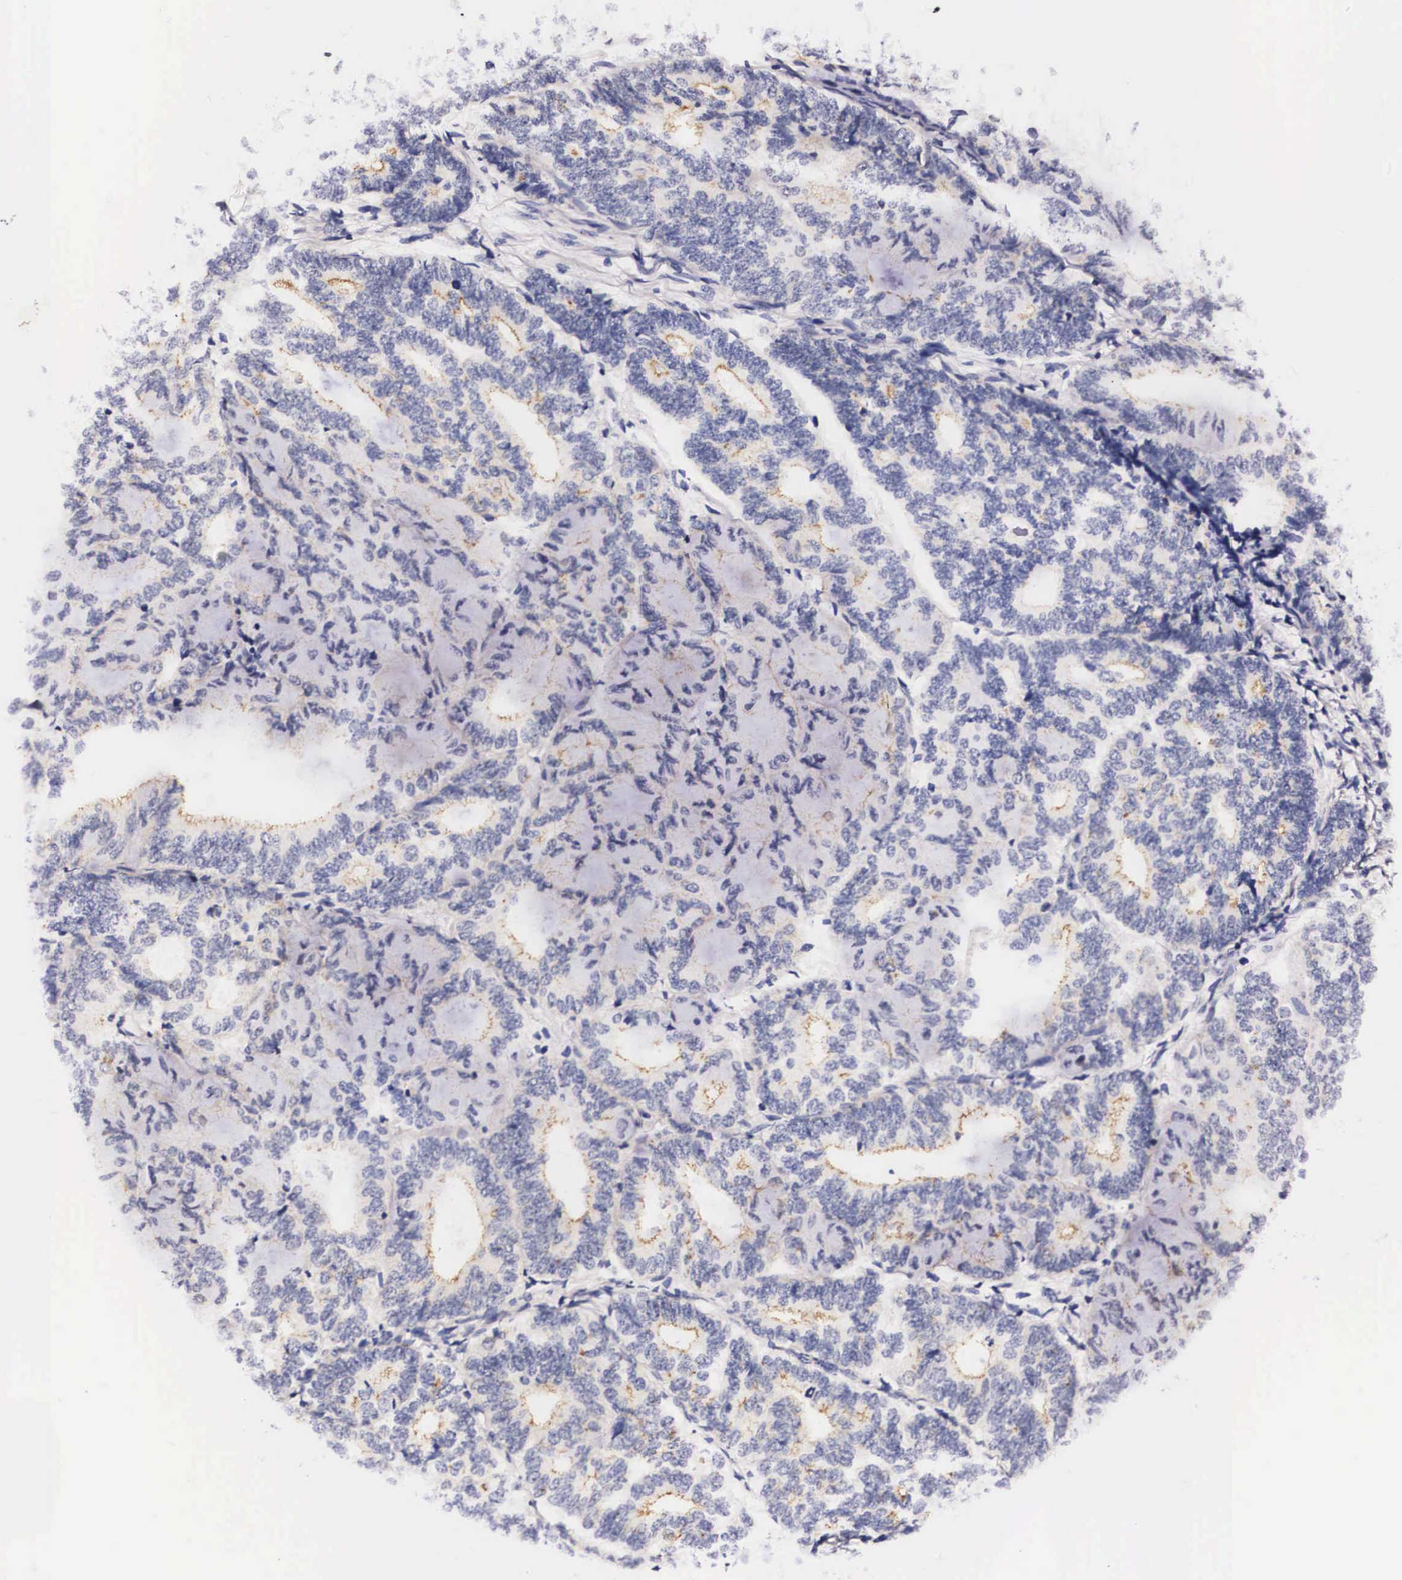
{"staining": {"intensity": "negative", "quantity": "none", "location": "none"}, "tissue": "endometrial cancer", "cell_type": "Tumor cells", "image_type": "cancer", "snomed": [{"axis": "morphology", "description": "Adenocarcinoma, NOS"}, {"axis": "topography", "description": "Endometrium"}], "caption": "Human endometrial cancer (adenocarcinoma) stained for a protein using IHC exhibits no staining in tumor cells.", "gene": "PHETA2", "patient": {"sex": "female", "age": 59}}